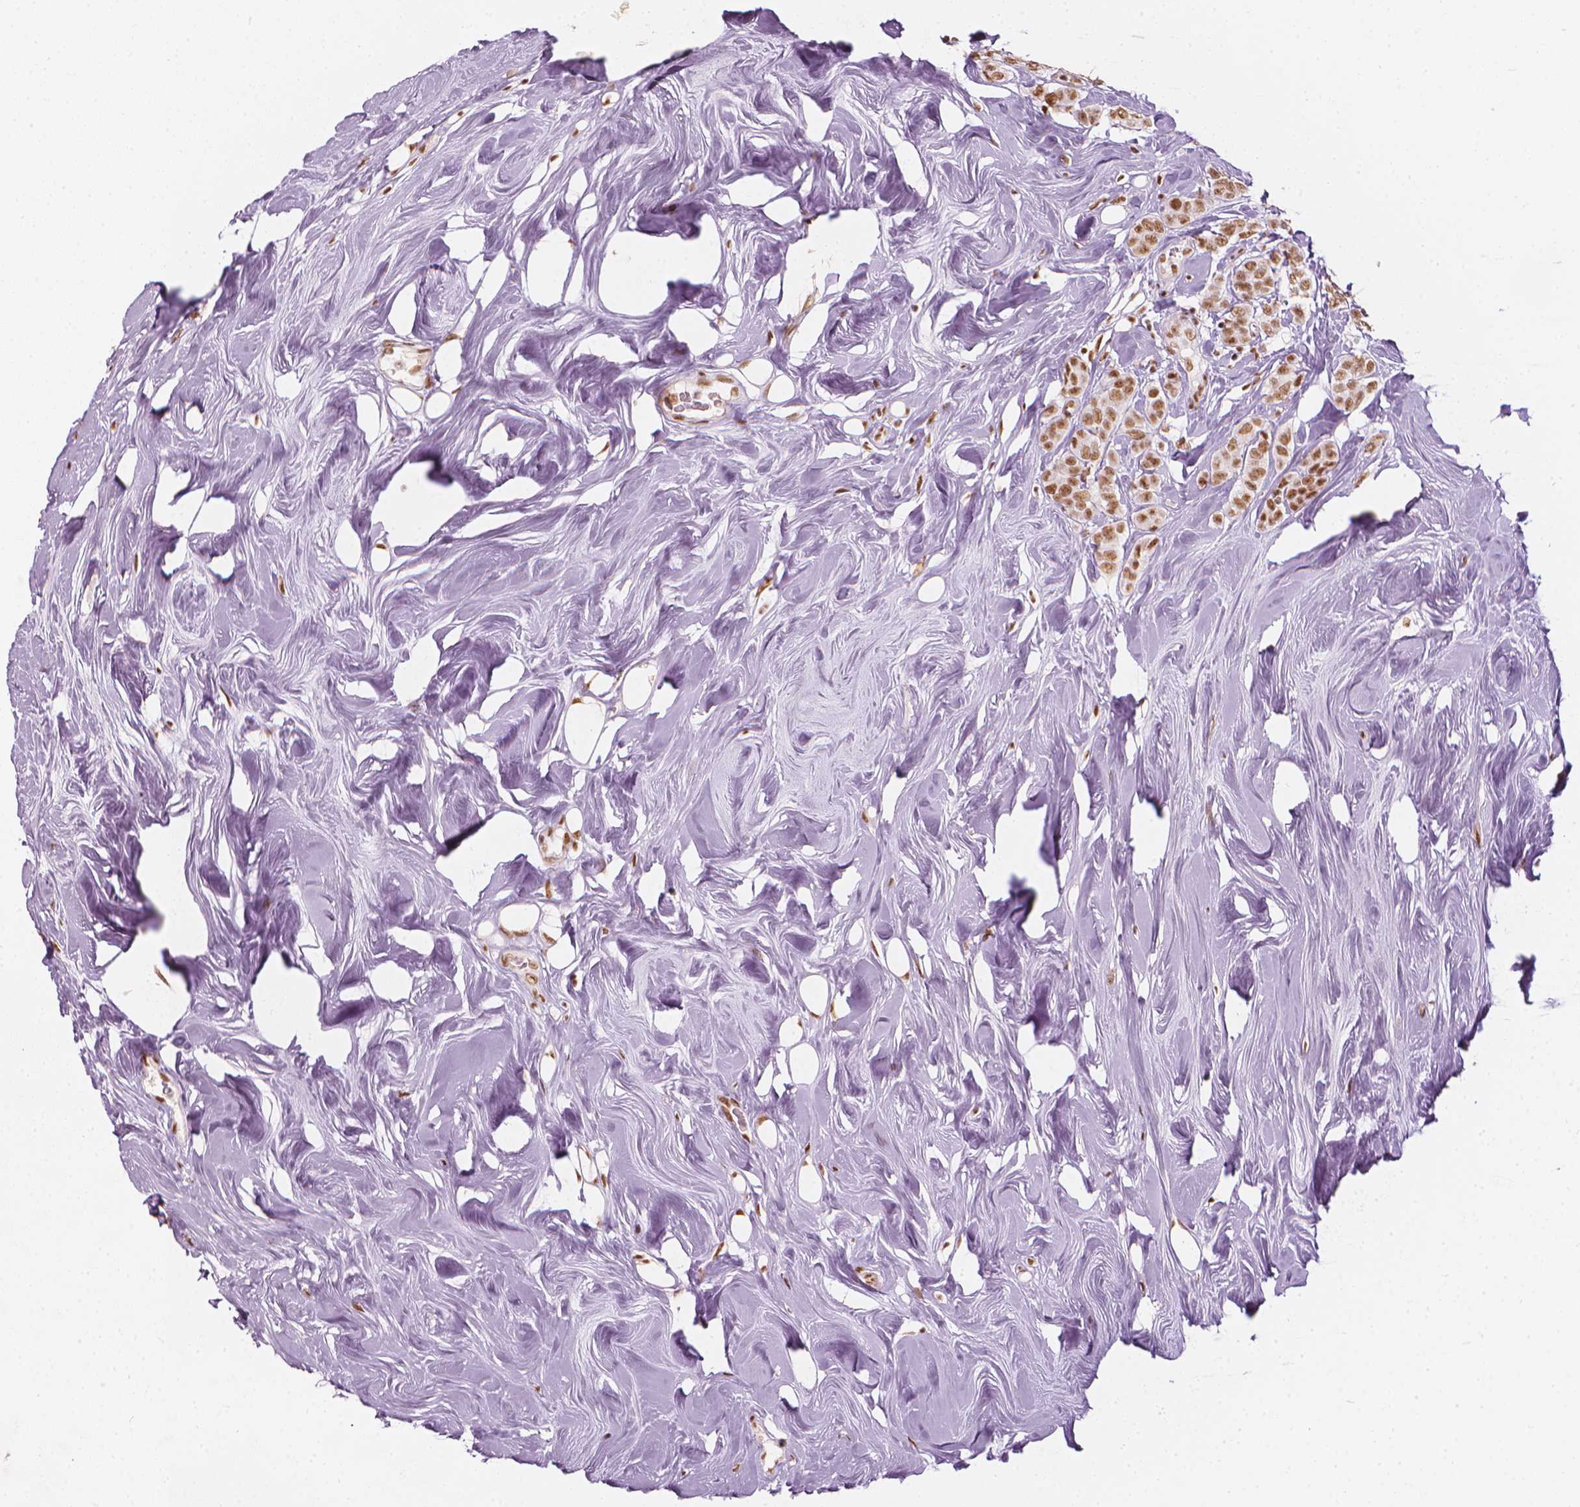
{"staining": {"intensity": "moderate", "quantity": ">75%", "location": "nuclear"}, "tissue": "breast cancer", "cell_type": "Tumor cells", "image_type": "cancer", "snomed": [{"axis": "morphology", "description": "Lobular carcinoma"}, {"axis": "topography", "description": "Breast"}], "caption": "Lobular carcinoma (breast) tissue exhibits moderate nuclear expression in approximately >75% of tumor cells", "gene": "ELF2", "patient": {"sex": "female", "age": 49}}